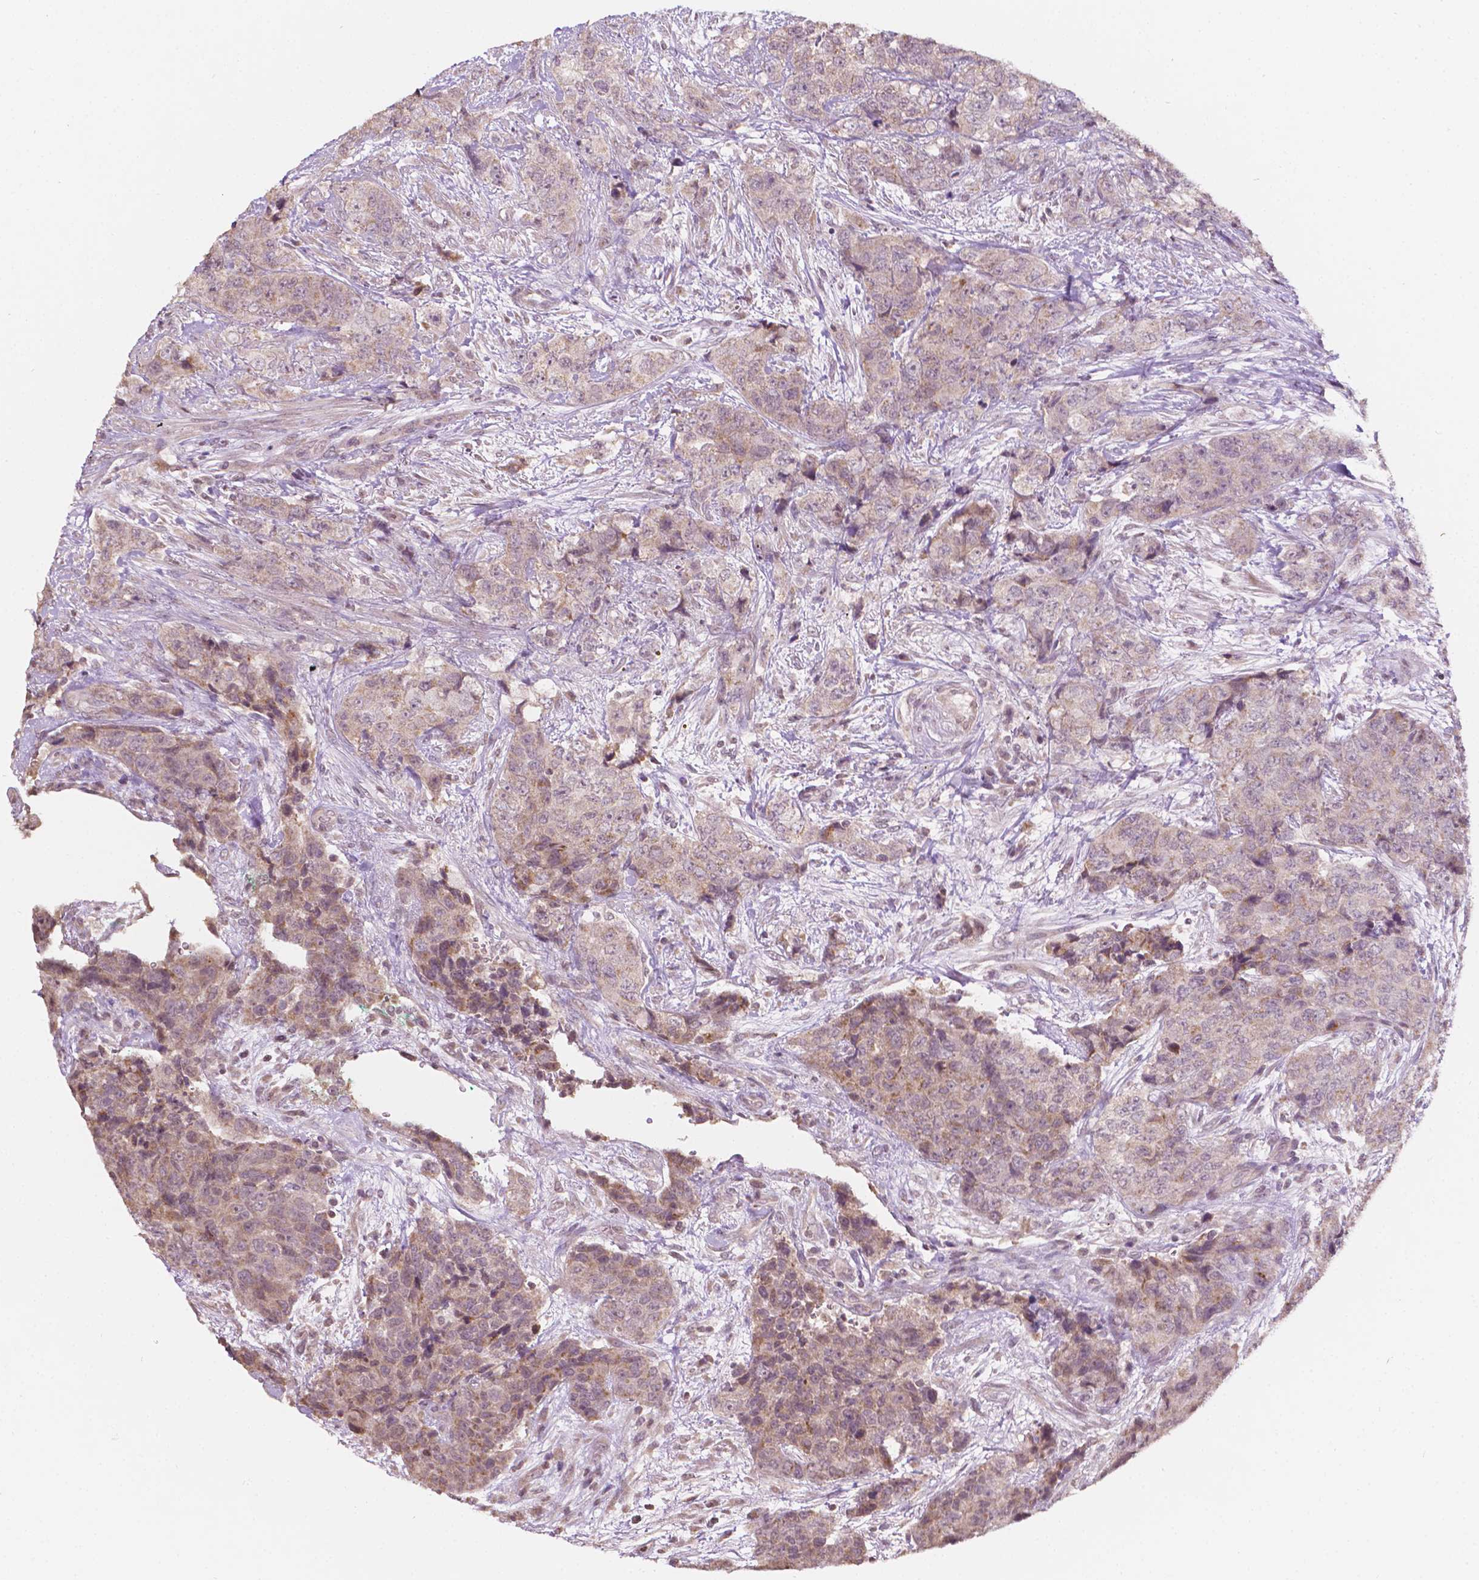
{"staining": {"intensity": "weak", "quantity": ">75%", "location": "cytoplasmic/membranous"}, "tissue": "urothelial cancer", "cell_type": "Tumor cells", "image_type": "cancer", "snomed": [{"axis": "morphology", "description": "Urothelial carcinoma, High grade"}, {"axis": "topography", "description": "Urinary bladder"}], "caption": "Urothelial cancer stained with immunohistochemistry (IHC) exhibits weak cytoplasmic/membranous expression in about >75% of tumor cells.", "gene": "NOS1AP", "patient": {"sex": "female", "age": 78}}